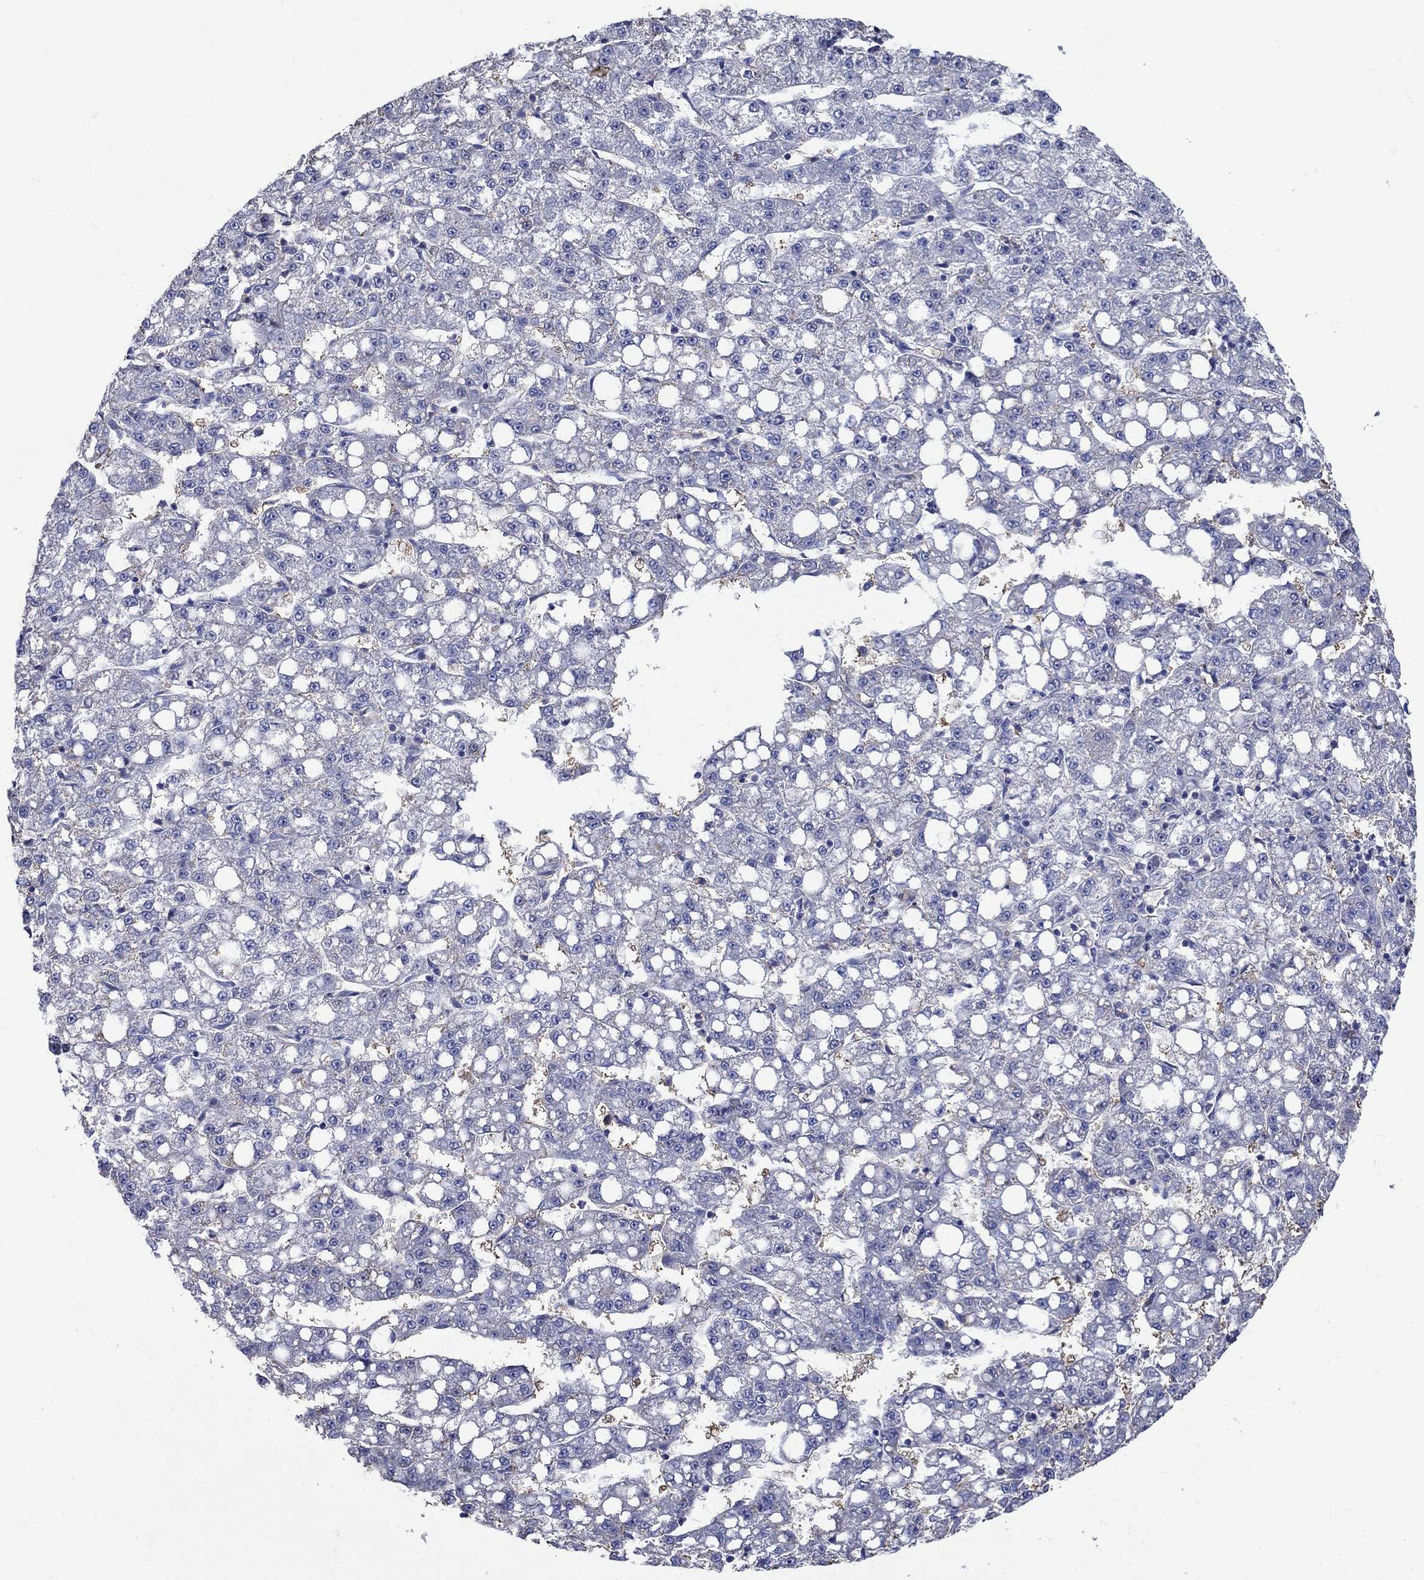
{"staining": {"intensity": "negative", "quantity": "none", "location": "none"}, "tissue": "liver cancer", "cell_type": "Tumor cells", "image_type": "cancer", "snomed": [{"axis": "morphology", "description": "Carcinoma, Hepatocellular, NOS"}, {"axis": "topography", "description": "Liver"}], "caption": "Immunohistochemistry (IHC) image of hepatocellular carcinoma (liver) stained for a protein (brown), which shows no staining in tumor cells.", "gene": "FLNC", "patient": {"sex": "female", "age": 65}}